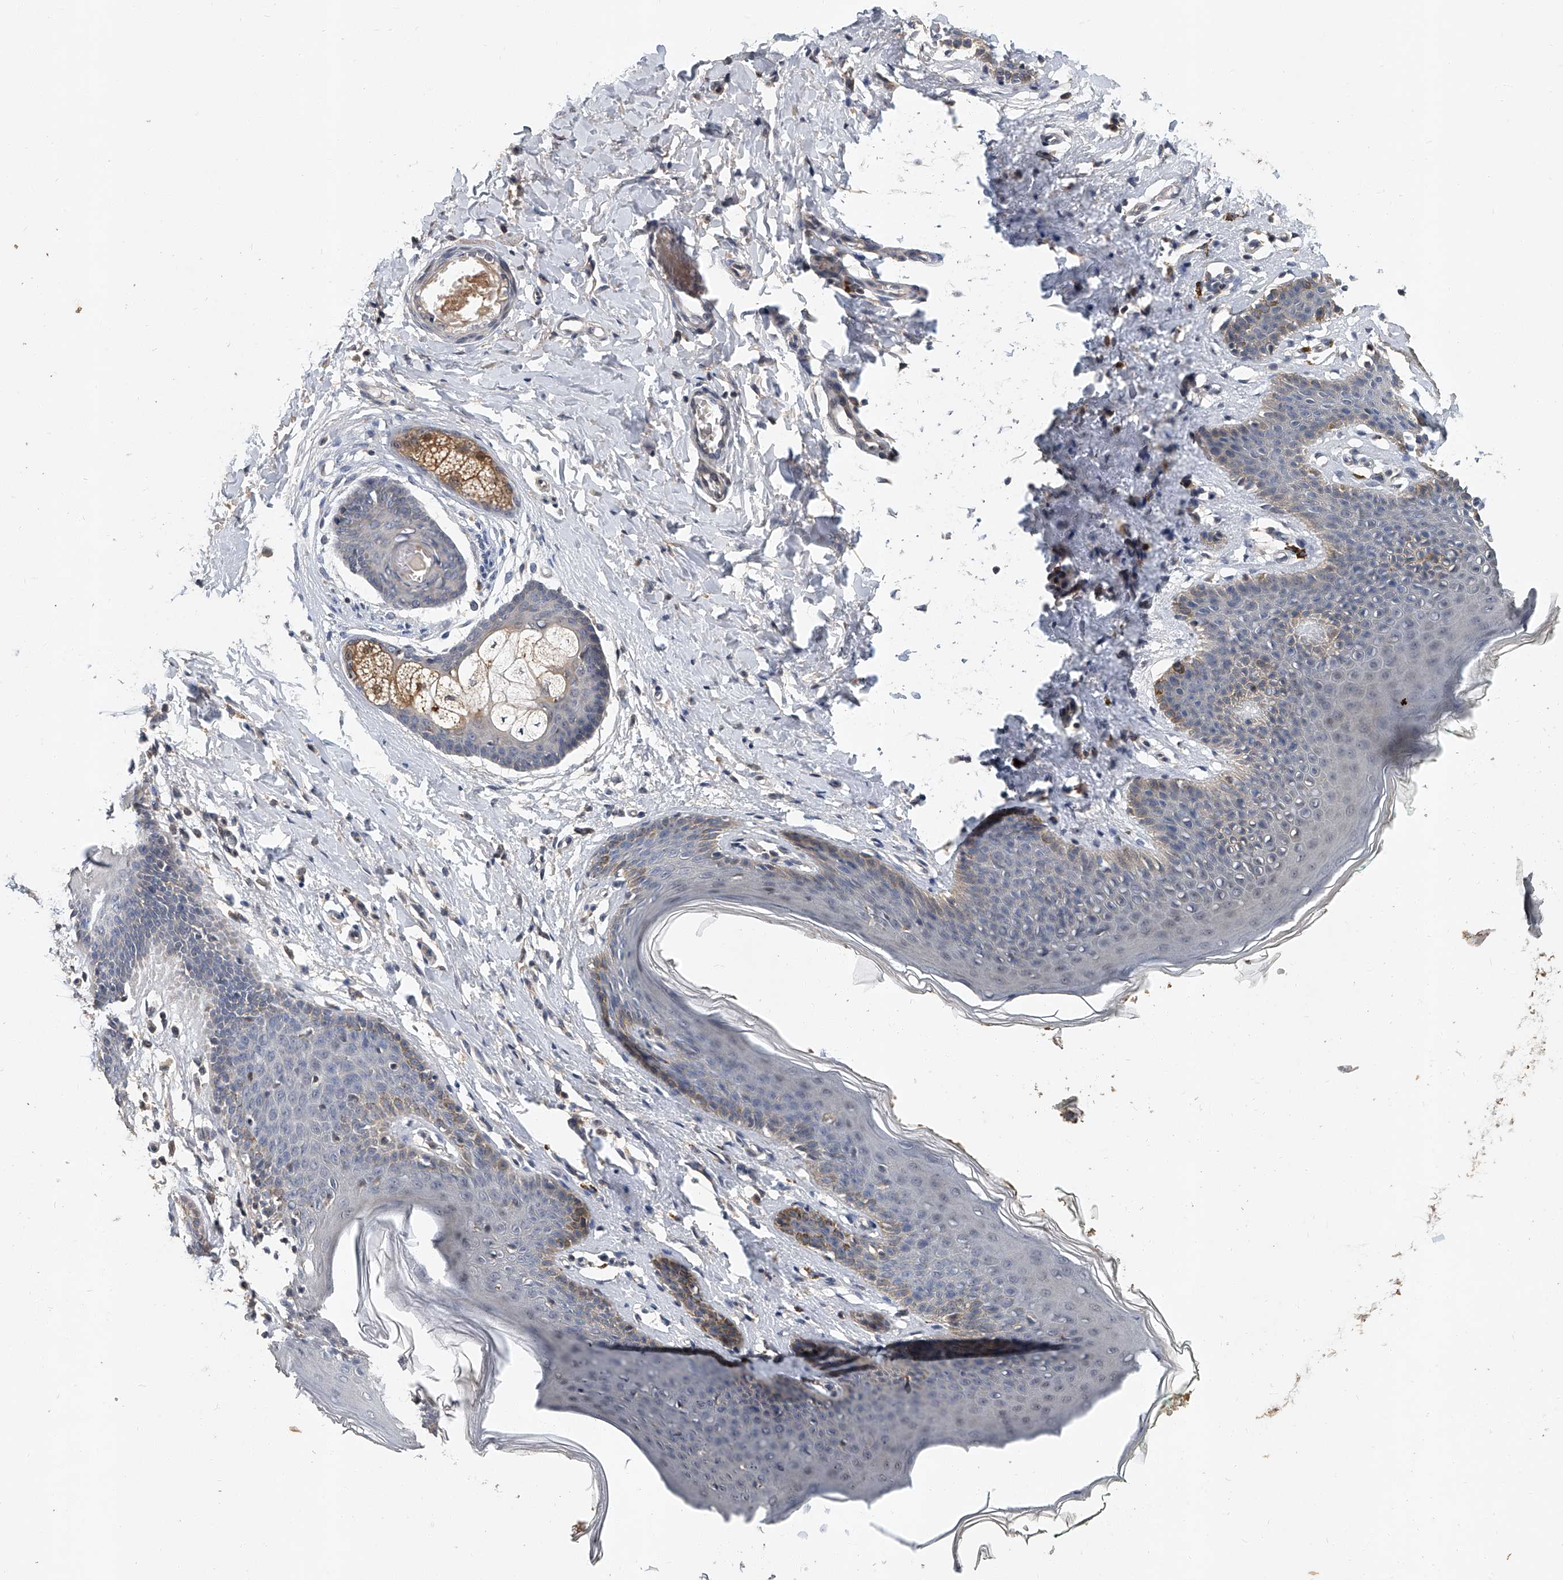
{"staining": {"intensity": "moderate", "quantity": "<25%", "location": "cytoplasmic/membranous"}, "tissue": "skin", "cell_type": "Epidermal cells", "image_type": "normal", "snomed": [{"axis": "morphology", "description": "Normal tissue, NOS"}, {"axis": "topography", "description": "Vulva"}], "caption": "Immunohistochemistry (IHC) photomicrograph of benign human skin stained for a protein (brown), which reveals low levels of moderate cytoplasmic/membranous staining in approximately <25% of epidermal cells.", "gene": "JAG2", "patient": {"sex": "female", "age": 66}}